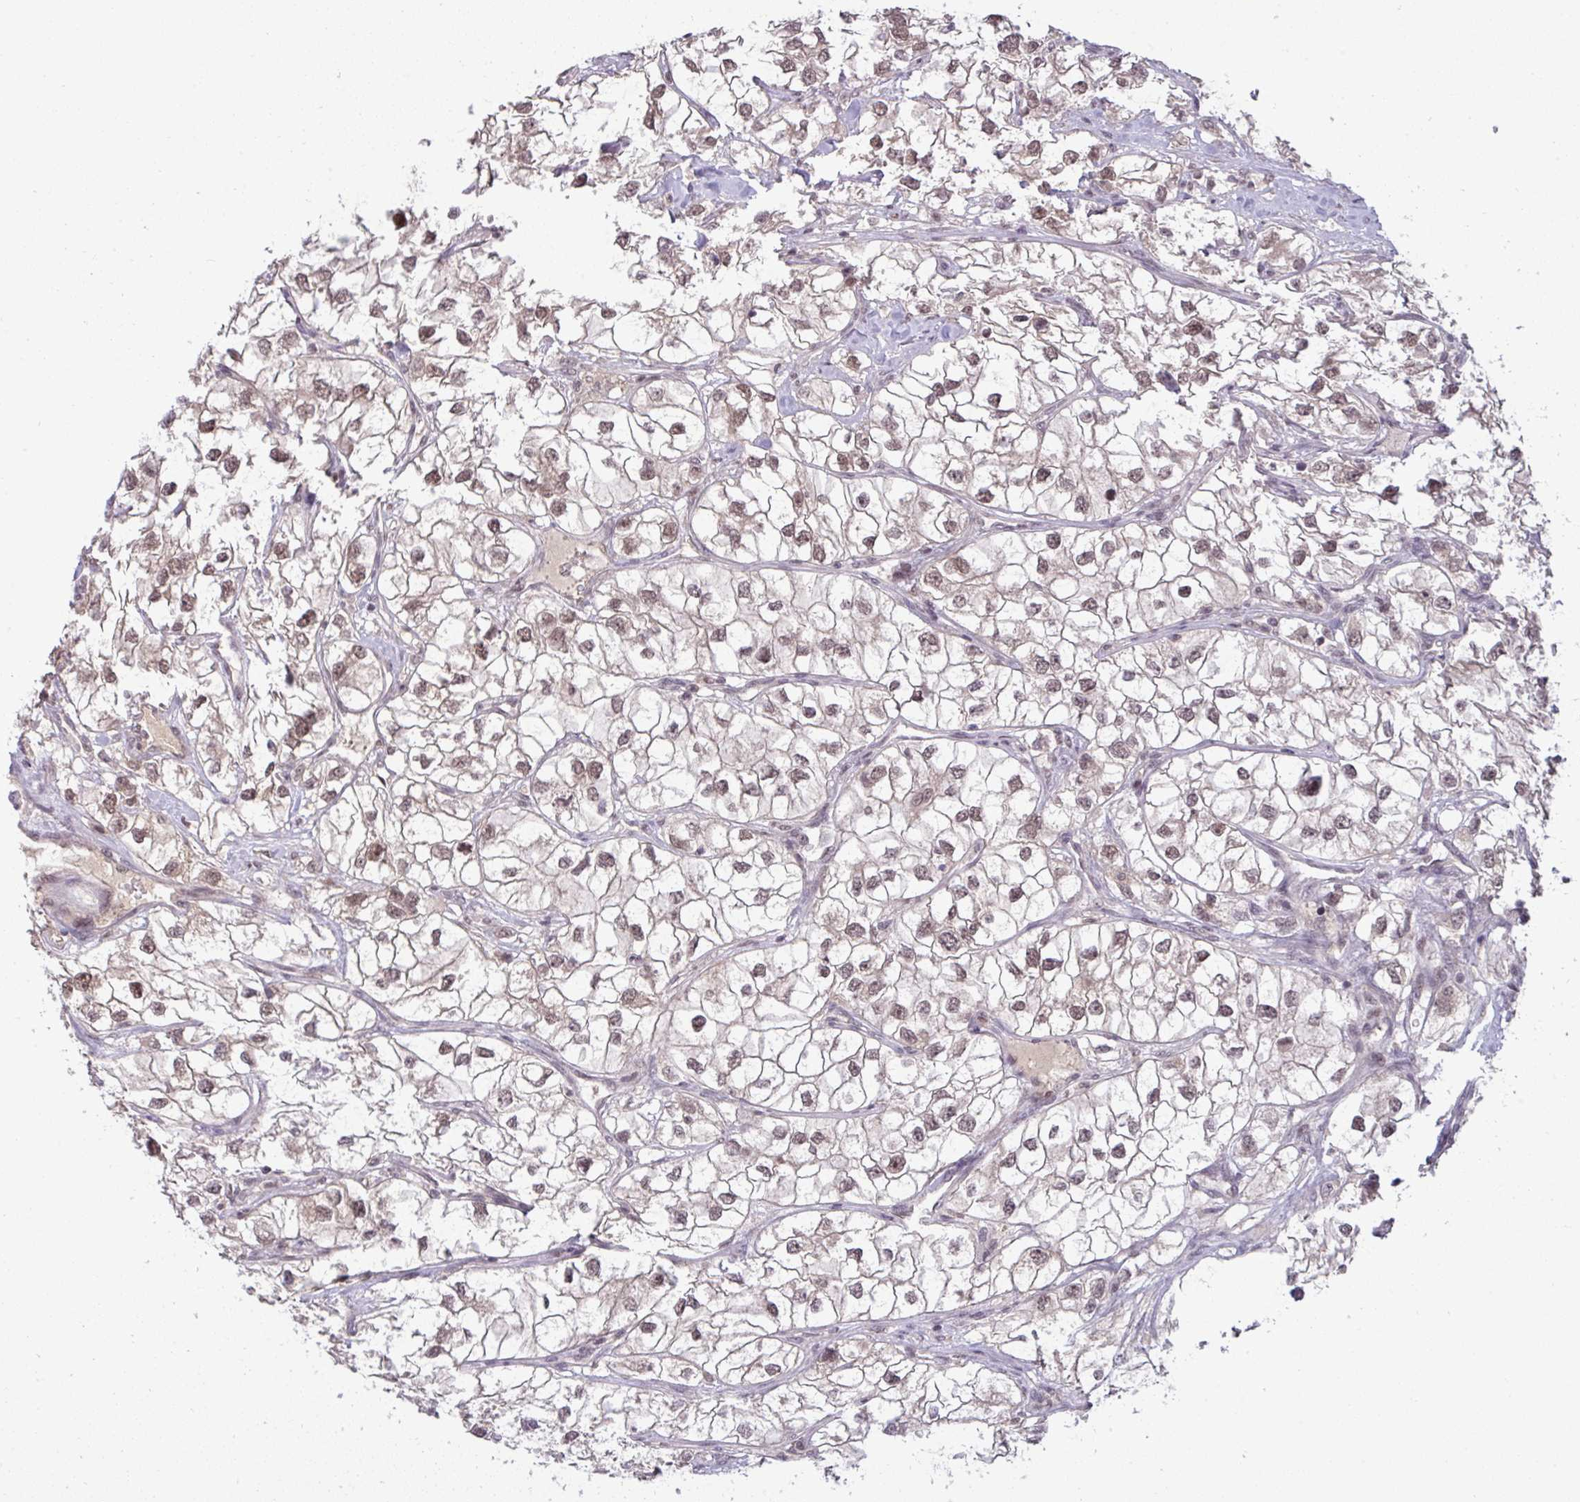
{"staining": {"intensity": "moderate", "quantity": ">75%", "location": "nuclear"}, "tissue": "renal cancer", "cell_type": "Tumor cells", "image_type": "cancer", "snomed": [{"axis": "morphology", "description": "Adenocarcinoma, NOS"}, {"axis": "topography", "description": "Kidney"}], "caption": "Renal adenocarcinoma was stained to show a protein in brown. There is medium levels of moderate nuclear positivity in approximately >75% of tumor cells.", "gene": "KLF2", "patient": {"sex": "male", "age": 59}}